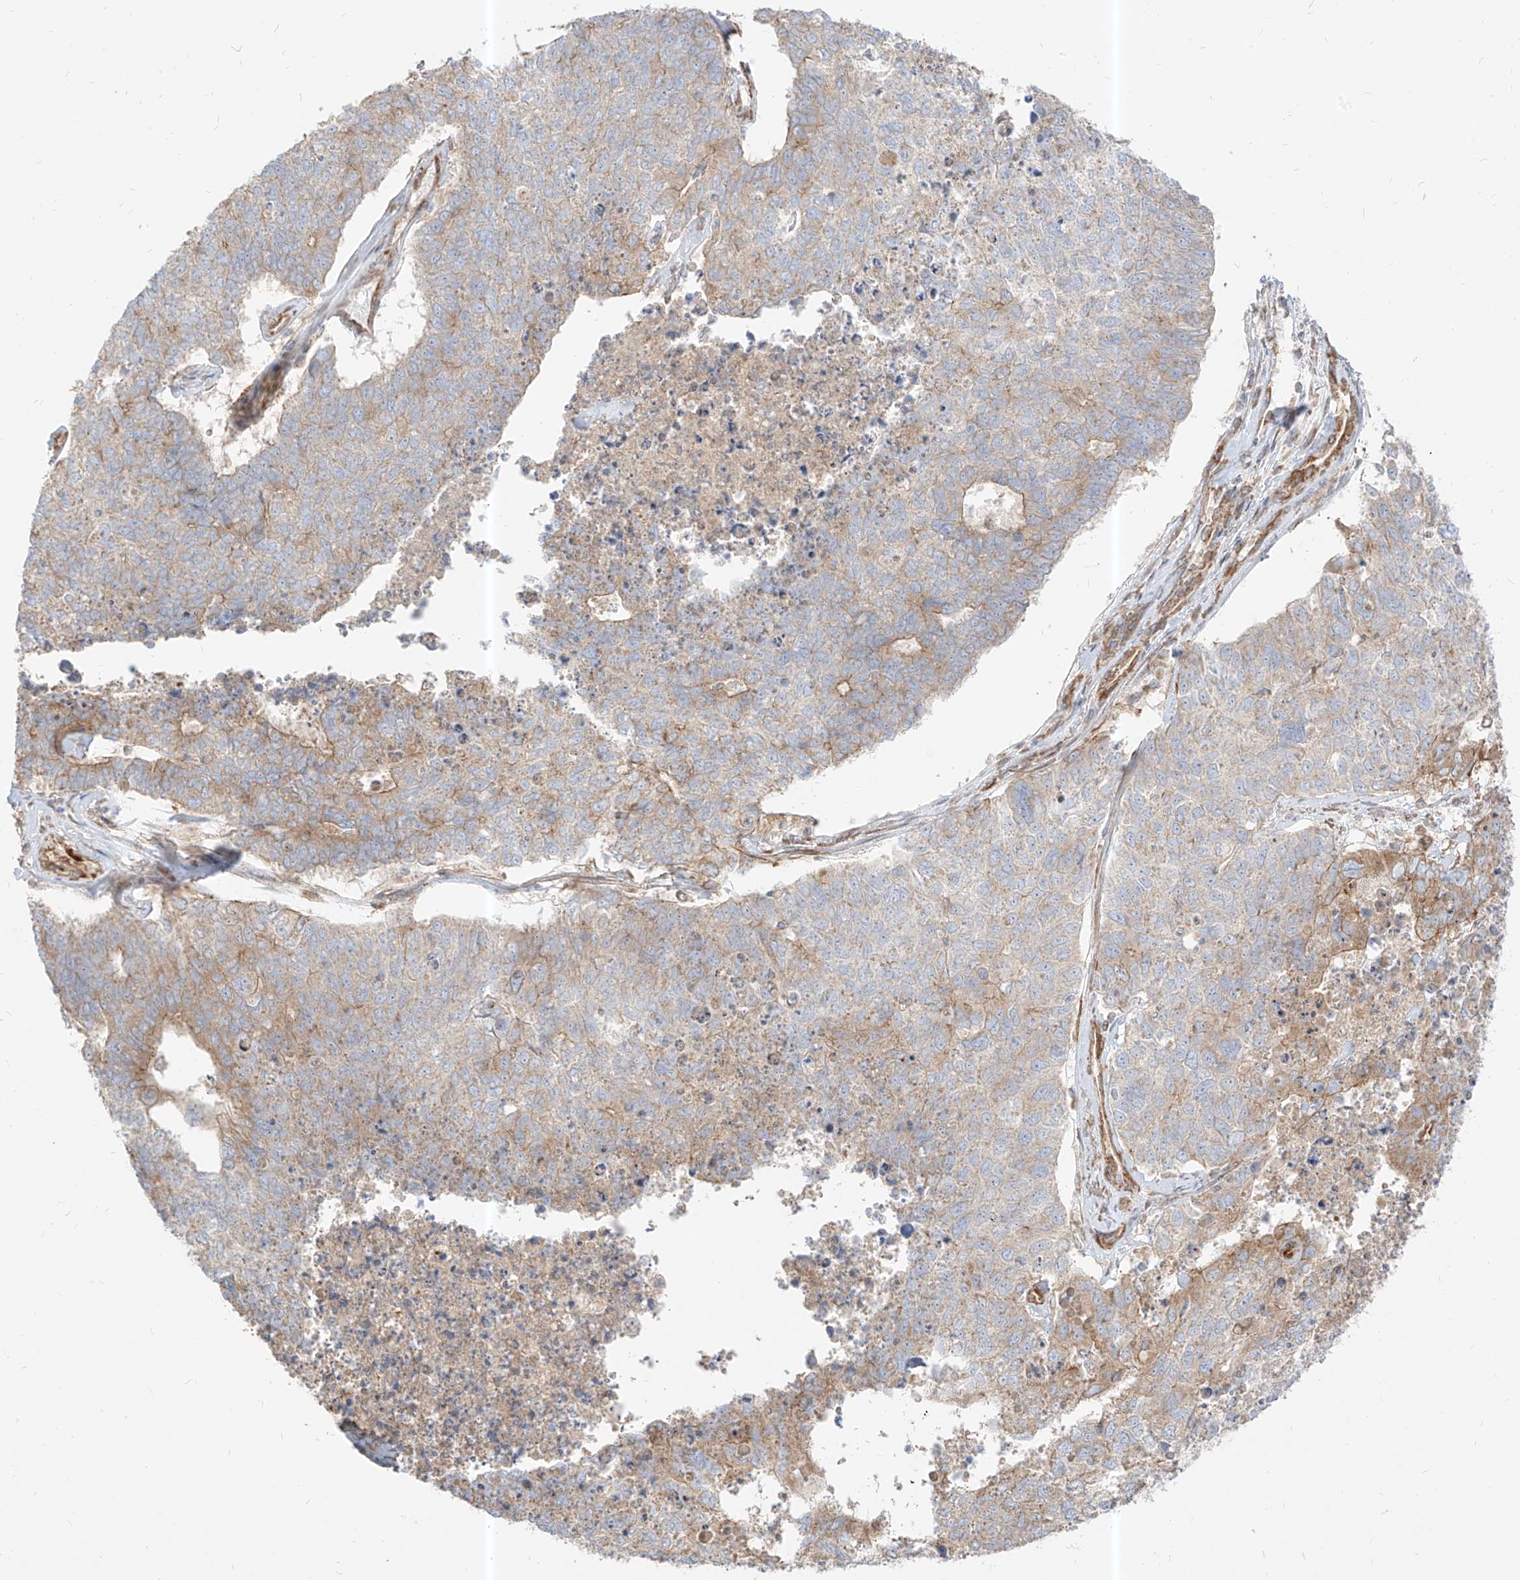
{"staining": {"intensity": "weak", "quantity": "<25%", "location": "cytoplasmic/membranous"}, "tissue": "cervical cancer", "cell_type": "Tumor cells", "image_type": "cancer", "snomed": [{"axis": "morphology", "description": "Squamous cell carcinoma, NOS"}, {"axis": "topography", "description": "Cervix"}], "caption": "Squamous cell carcinoma (cervical) stained for a protein using IHC reveals no positivity tumor cells.", "gene": "PLCL1", "patient": {"sex": "female", "age": 63}}